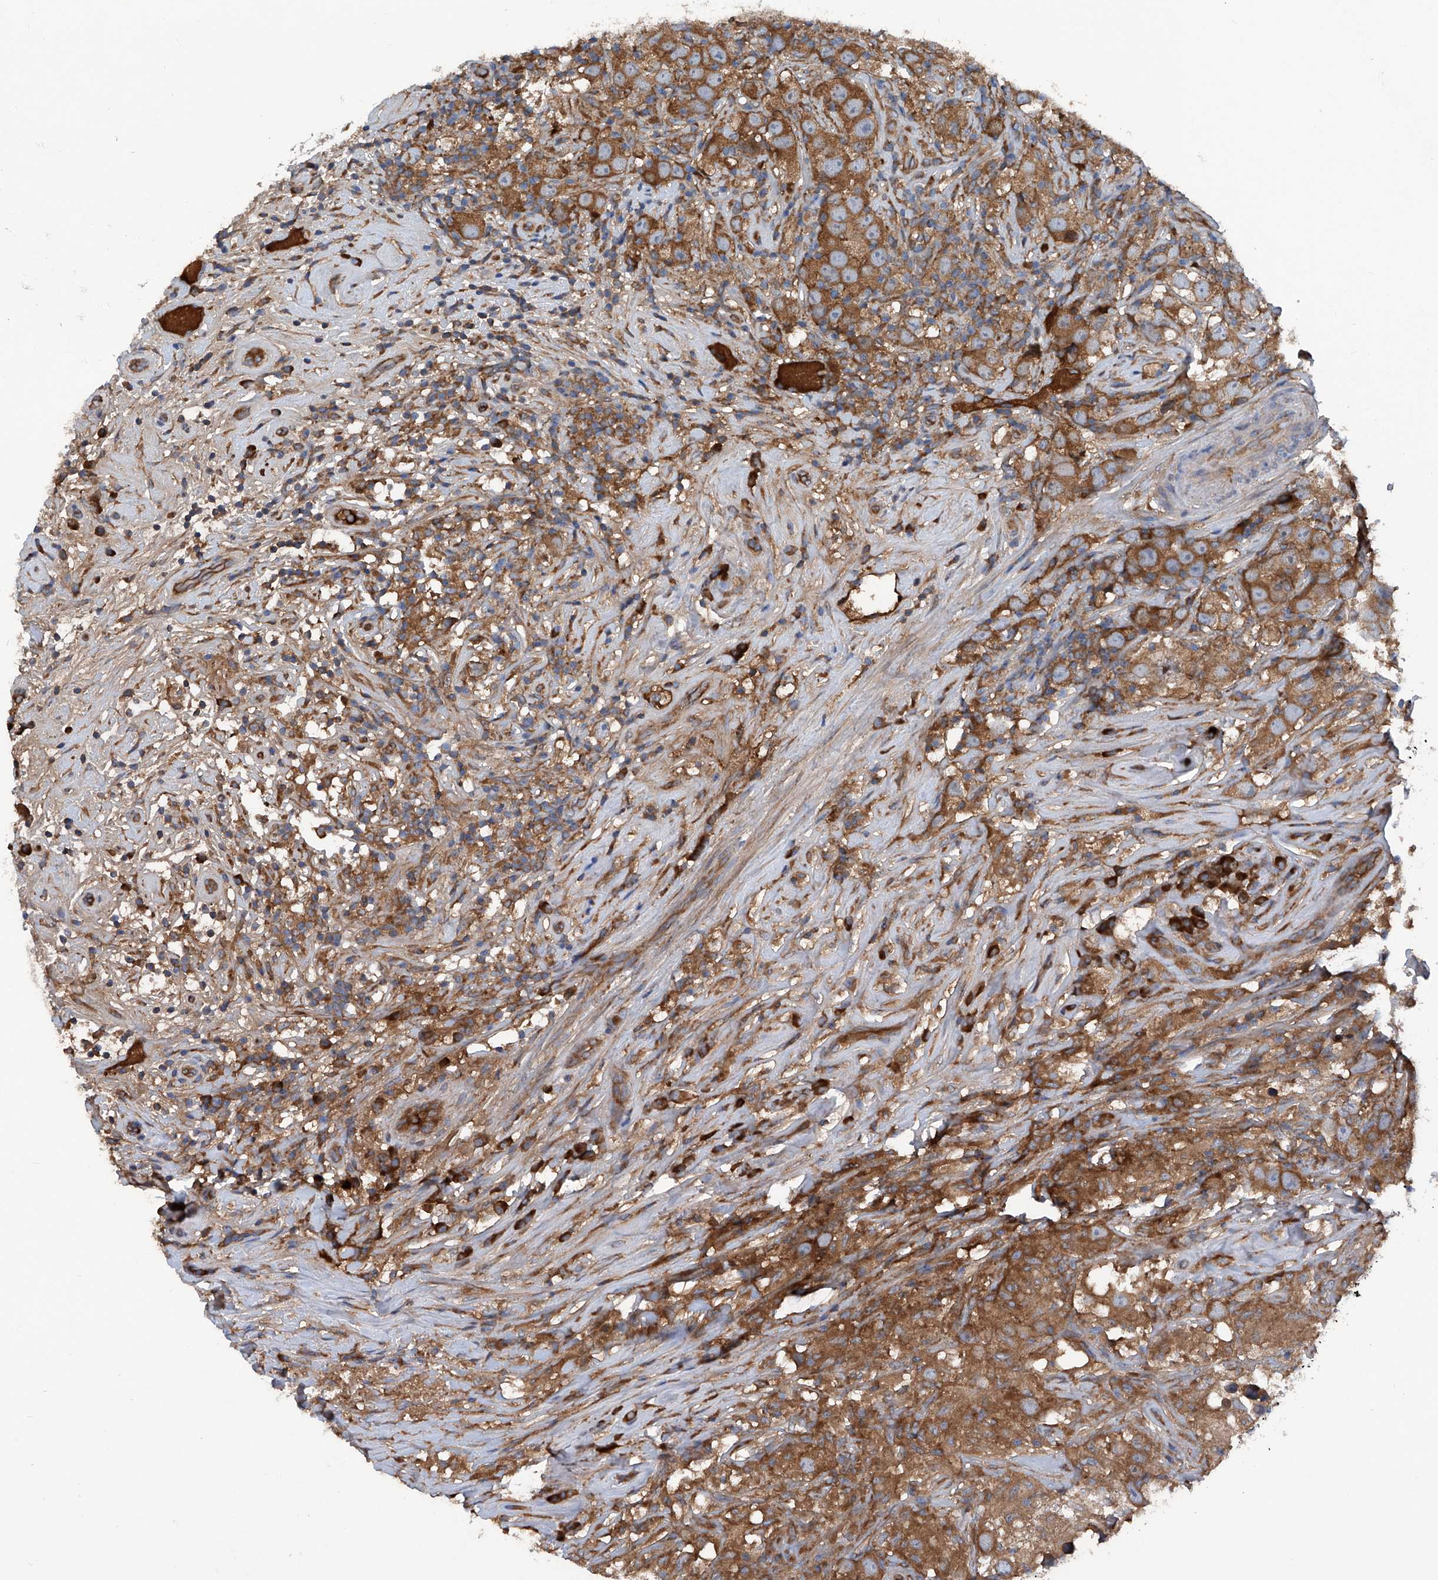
{"staining": {"intensity": "strong", "quantity": ">75%", "location": "cytoplasmic/membranous"}, "tissue": "testis cancer", "cell_type": "Tumor cells", "image_type": "cancer", "snomed": [{"axis": "morphology", "description": "Seminoma, NOS"}, {"axis": "topography", "description": "Testis"}], "caption": "DAB immunohistochemical staining of seminoma (testis) reveals strong cytoplasmic/membranous protein expression in about >75% of tumor cells.", "gene": "ASCC3", "patient": {"sex": "male", "age": 49}}